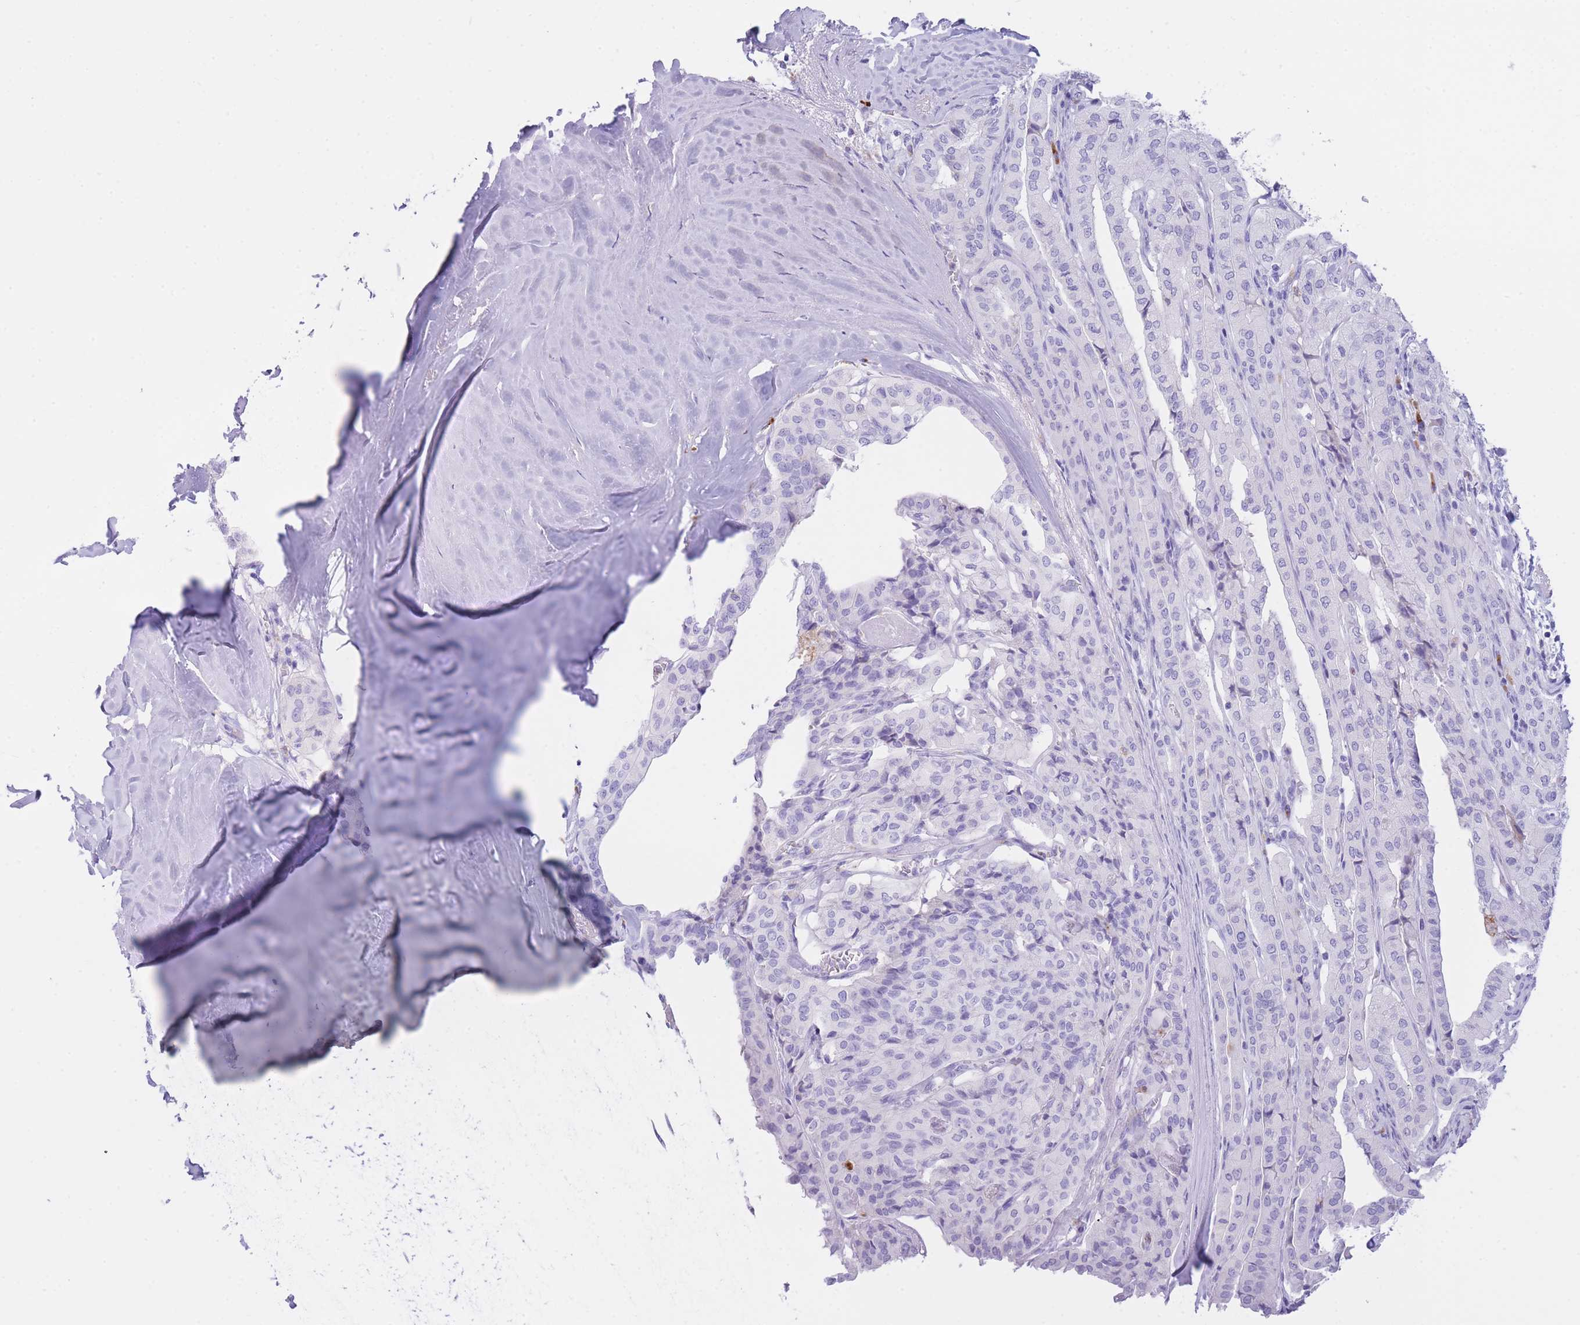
{"staining": {"intensity": "negative", "quantity": "none", "location": "none"}, "tissue": "thyroid cancer", "cell_type": "Tumor cells", "image_type": "cancer", "snomed": [{"axis": "morphology", "description": "Papillary adenocarcinoma, NOS"}, {"axis": "topography", "description": "Thyroid gland"}], "caption": "Thyroid cancer (papillary adenocarcinoma) stained for a protein using immunohistochemistry (IHC) reveals no expression tumor cells.", "gene": "PLBD1", "patient": {"sex": "female", "age": 59}}